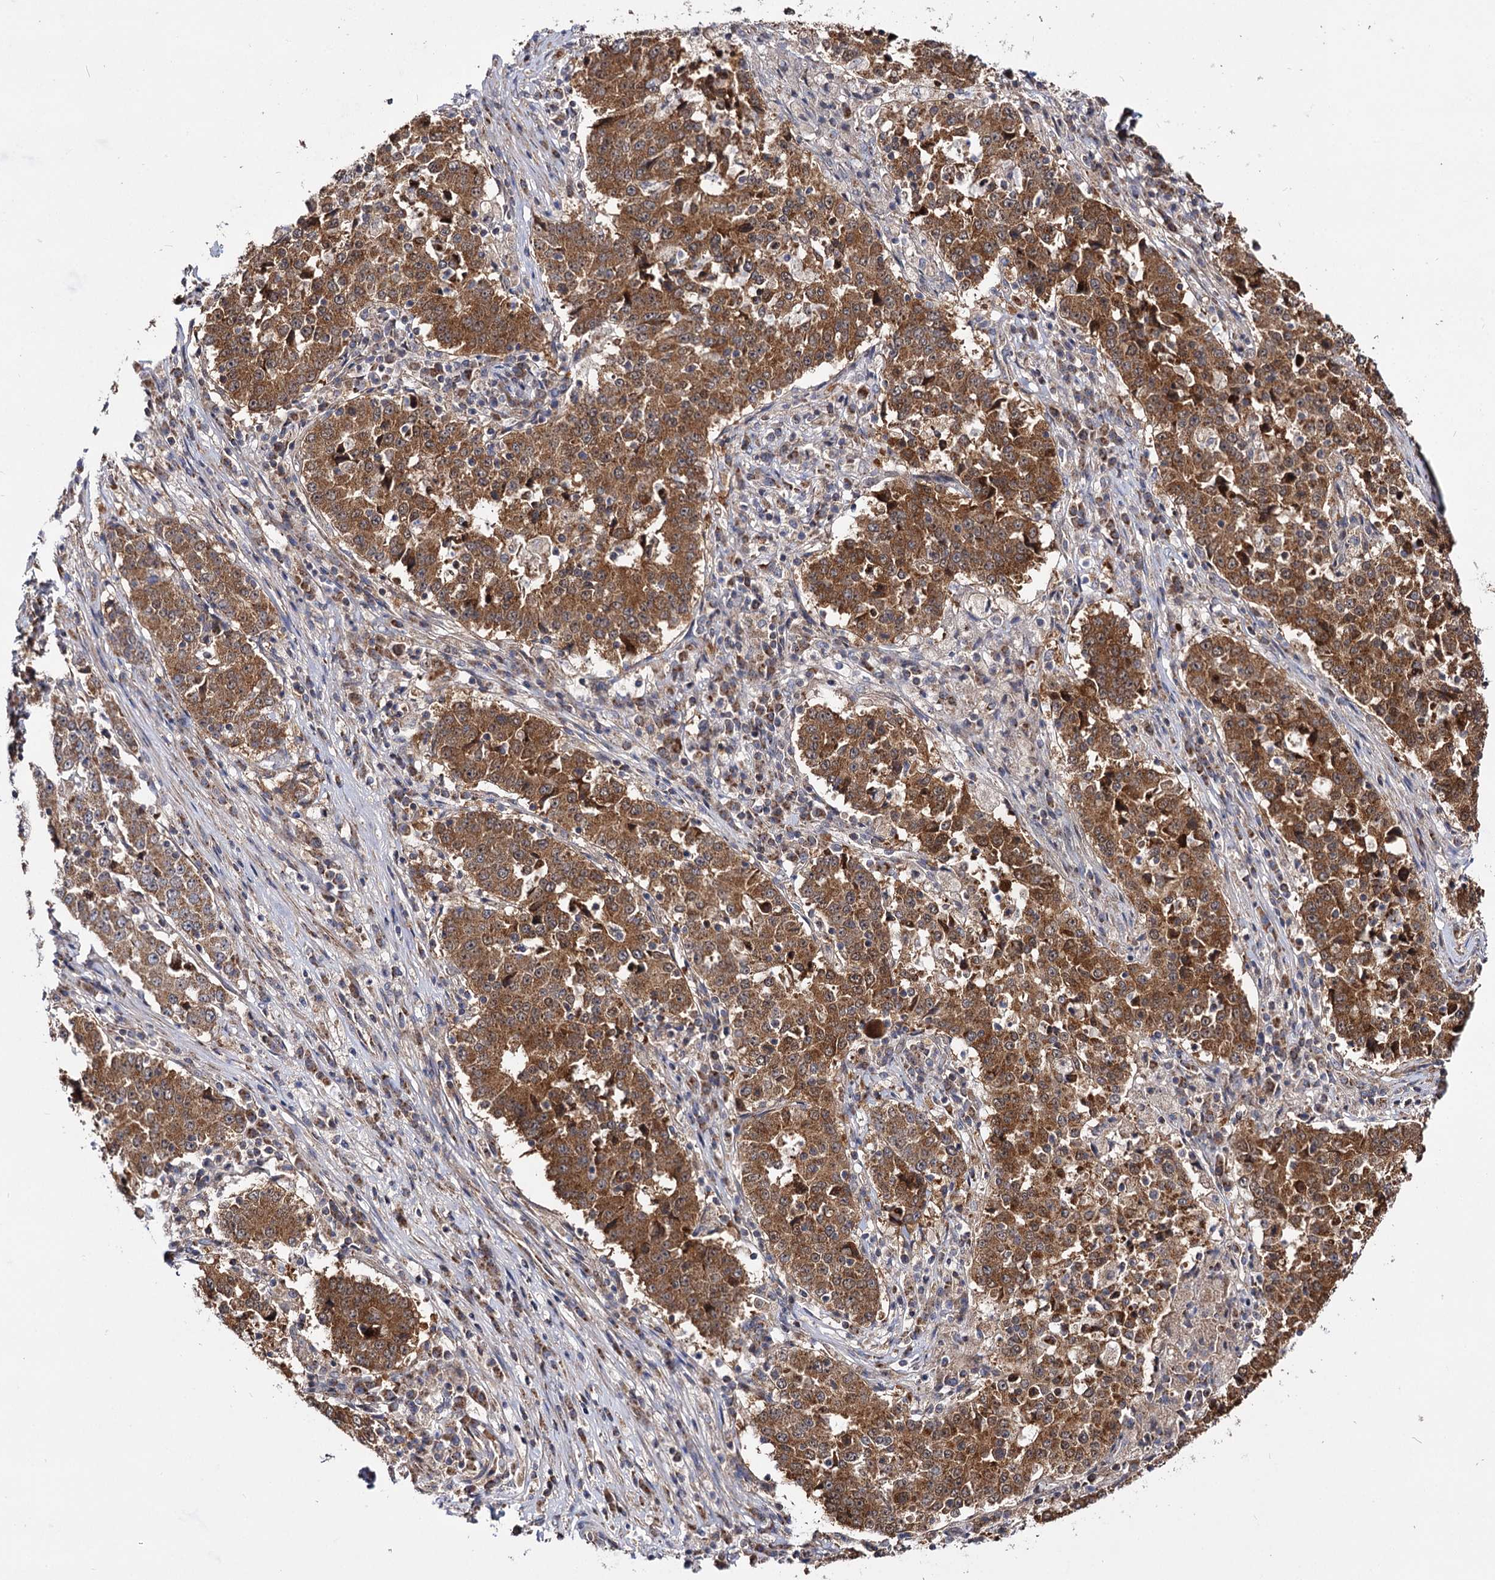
{"staining": {"intensity": "moderate", "quantity": ">75%", "location": "cytoplasmic/membranous"}, "tissue": "stomach cancer", "cell_type": "Tumor cells", "image_type": "cancer", "snomed": [{"axis": "morphology", "description": "Adenocarcinoma, NOS"}, {"axis": "topography", "description": "Stomach"}], "caption": "High-magnification brightfield microscopy of stomach cancer (adenocarcinoma) stained with DAB (brown) and counterstained with hematoxylin (blue). tumor cells exhibit moderate cytoplasmic/membranous staining is appreciated in about>75% of cells. The staining was performed using DAB to visualize the protein expression in brown, while the nuclei were stained in blue with hematoxylin (Magnification: 20x).", "gene": "CEP76", "patient": {"sex": "male", "age": 59}}